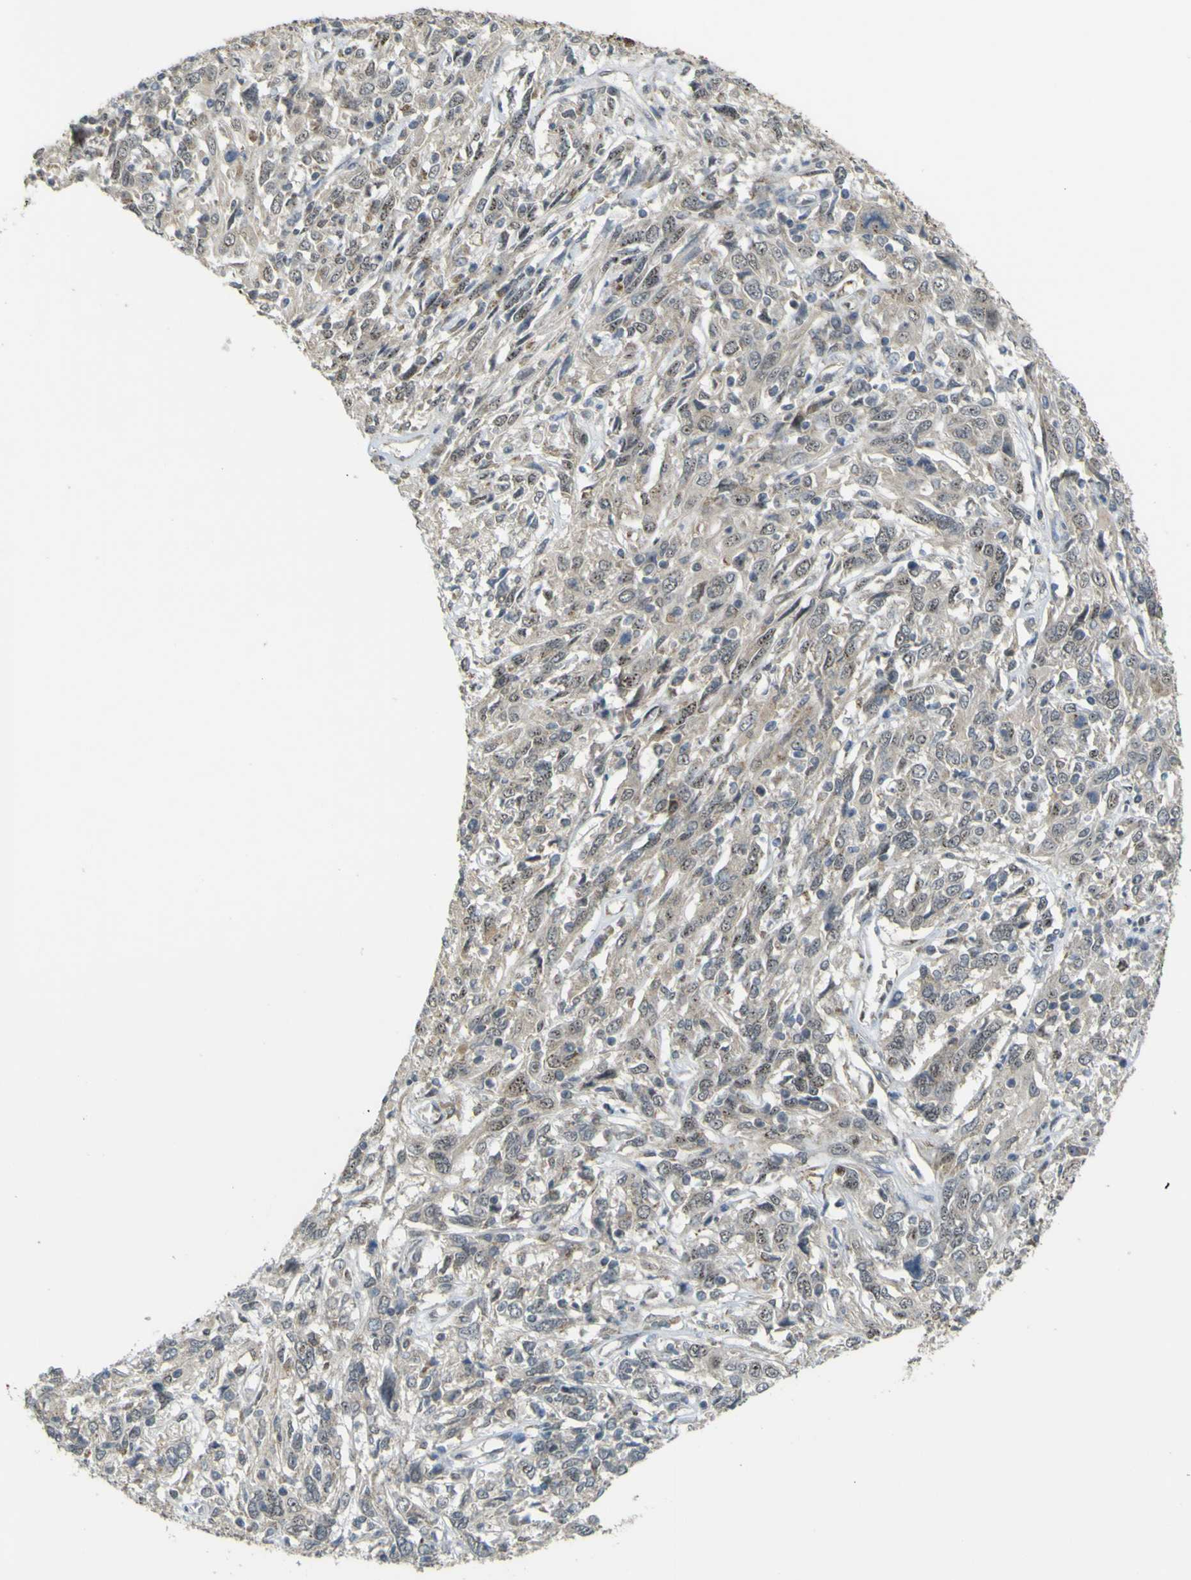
{"staining": {"intensity": "weak", "quantity": ">75%", "location": "cytoplasmic/membranous"}, "tissue": "cervical cancer", "cell_type": "Tumor cells", "image_type": "cancer", "snomed": [{"axis": "morphology", "description": "Squamous cell carcinoma, NOS"}, {"axis": "topography", "description": "Cervix"}], "caption": "Immunohistochemistry (DAB) staining of squamous cell carcinoma (cervical) shows weak cytoplasmic/membranous protein staining in approximately >75% of tumor cells.", "gene": "ACBD5", "patient": {"sex": "female", "age": 46}}